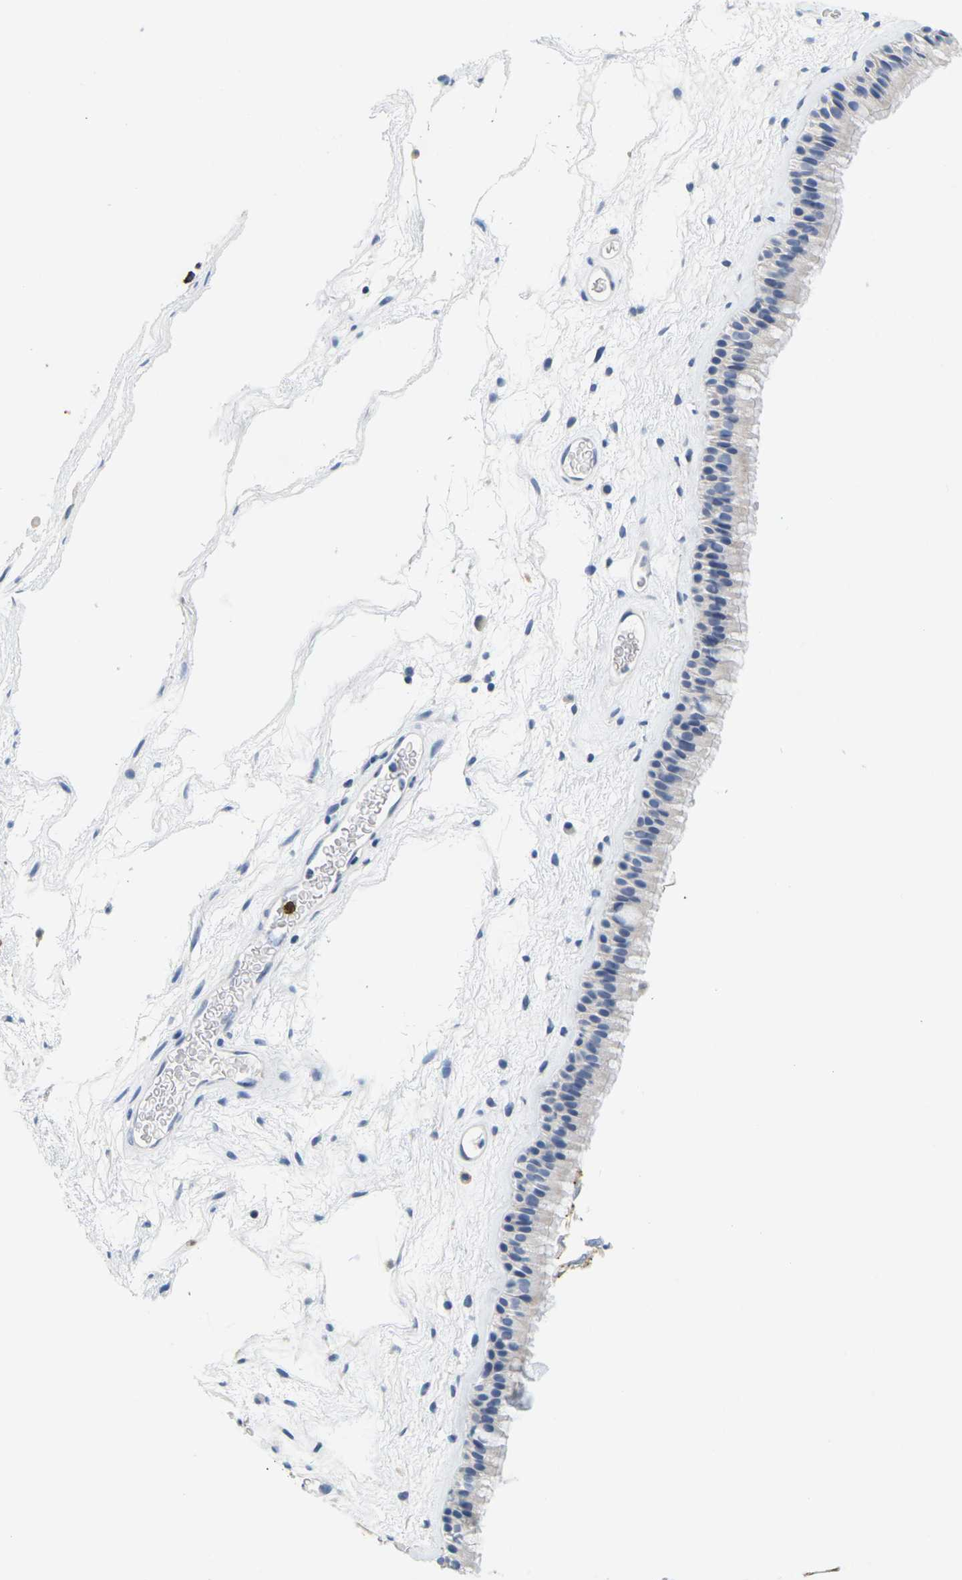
{"staining": {"intensity": "negative", "quantity": "none", "location": "none"}, "tissue": "nasopharynx", "cell_type": "Respiratory epithelial cells", "image_type": "normal", "snomed": [{"axis": "morphology", "description": "Normal tissue, NOS"}, {"axis": "morphology", "description": "Inflammation, NOS"}, {"axis": "topography", "description": "Nasopharynx"}], "caption": "Photomicrograph shows no protein positivity in respiratory epithelial cells of unremarkable nasopharynx.", "gene": "KLK5", "patient": {"sex": "male", "age": 48}}